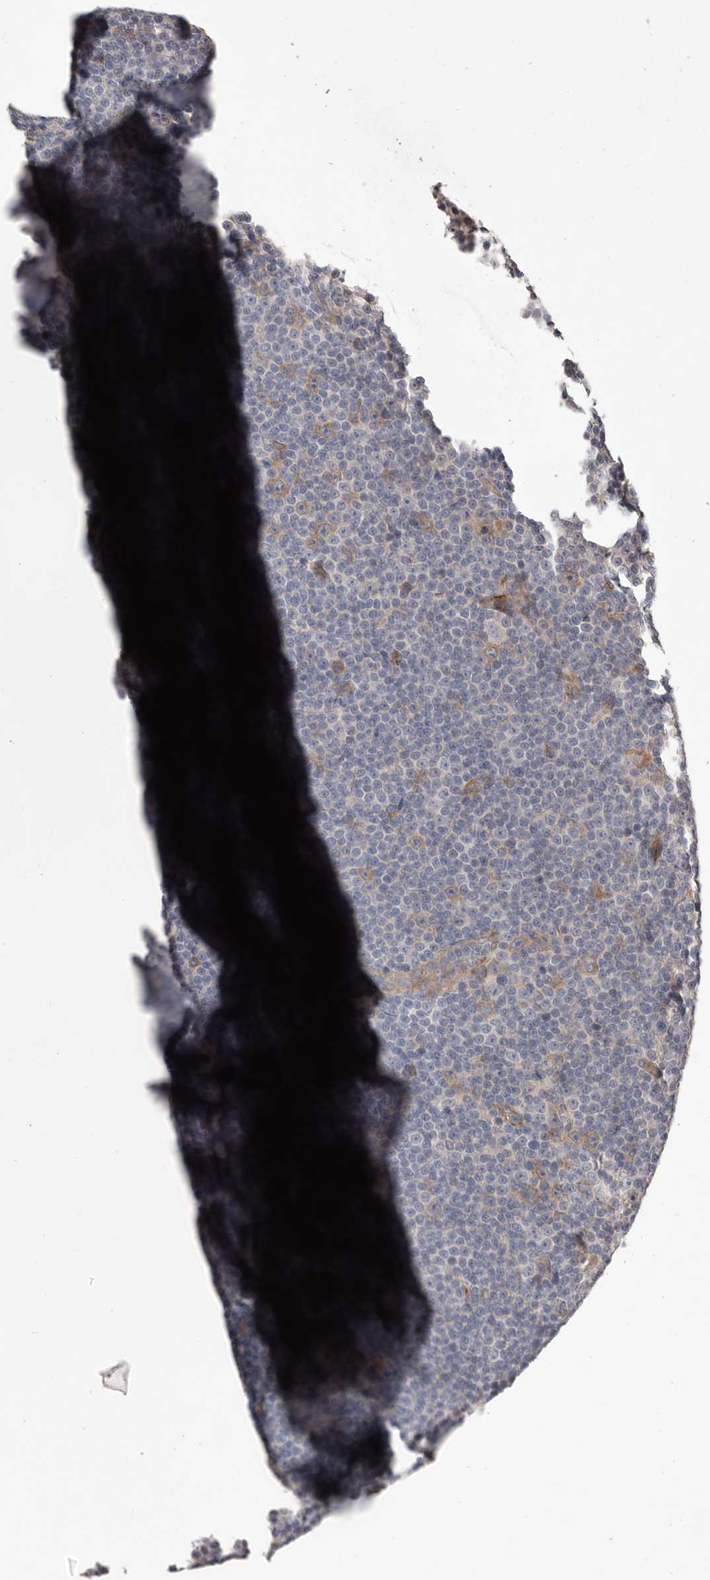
{"staining": {"intensity": "weak", "quantity": "<25%", "location": "cytoplasmic/membranous"}, "tissue": "lymphoma", "cell_type": "Tumor cells", "image_type": "cancer", "snomed": [{"axis": "morphology", "description": "Malignant lymphoma, non-Hodgkin's type, Low grade"}, {"axis": "topography", "description": "Lymph node"}], "caption": "Immunohistochemistry (IHC) micrograph of human lymphoma stained for a protein (brown), which shows no expression in tumor cells. Nuclei are stained in blue.", "gene": "PNRC1", "patient": {"sex": "female", "age": 67}}